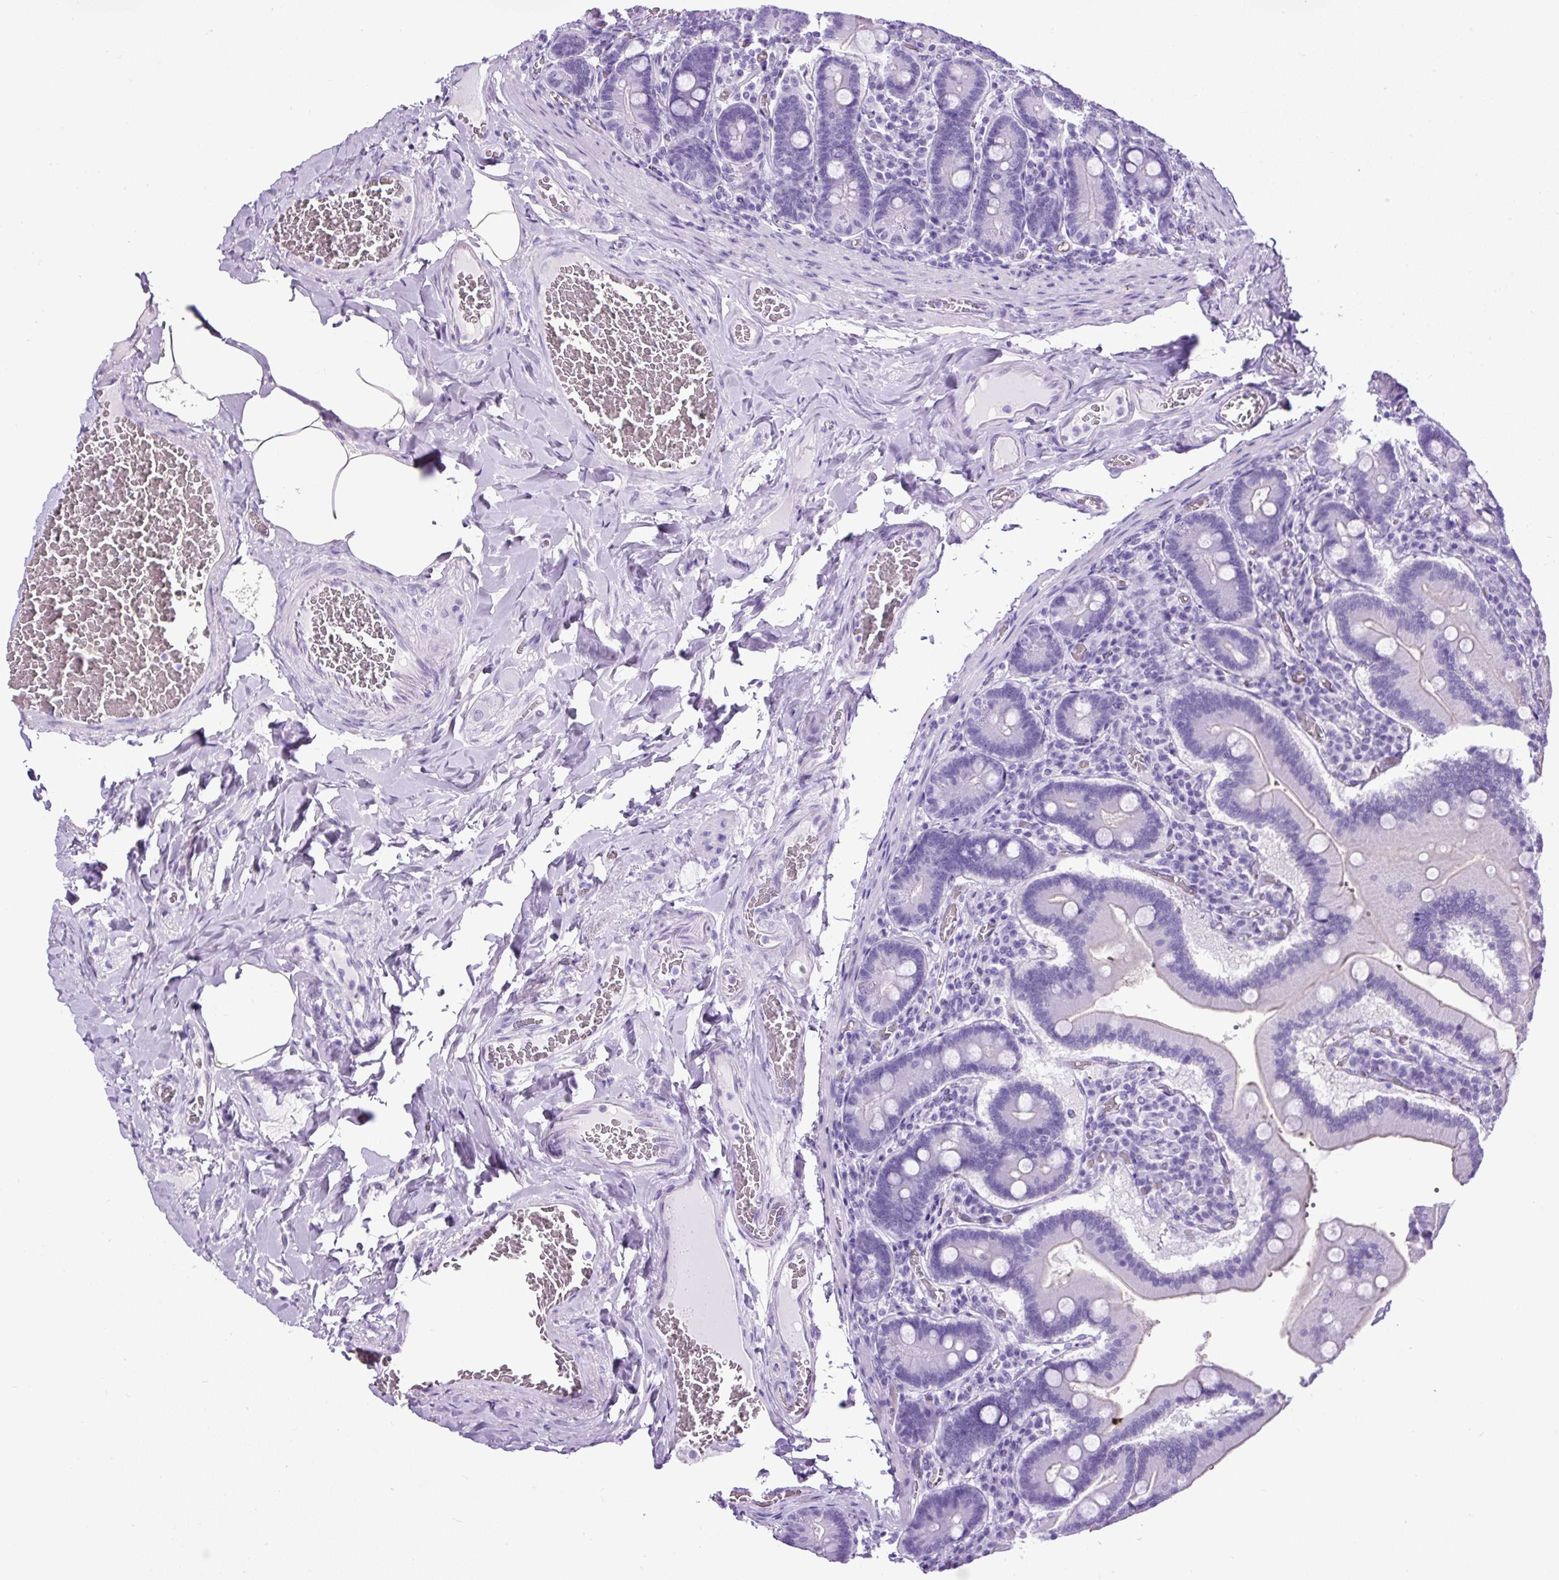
{"staining": {"intensity": "negative", "quantity": "none", "location": "none"}, "tissue": "duodenum", "cell_type": "Glandular cells", "image_type": "normal", "snomed": [{"axis": "morphology", "description": "Normal tissue, NOS"}, {"axis": "topography", "description": "Duodenum"}], "caption": "Duodenum was stained to show a protein in brown. There is no significant positivity in glandular cells.", "gene": "CEL", "patient": {"sex": "female", "age": 62}}